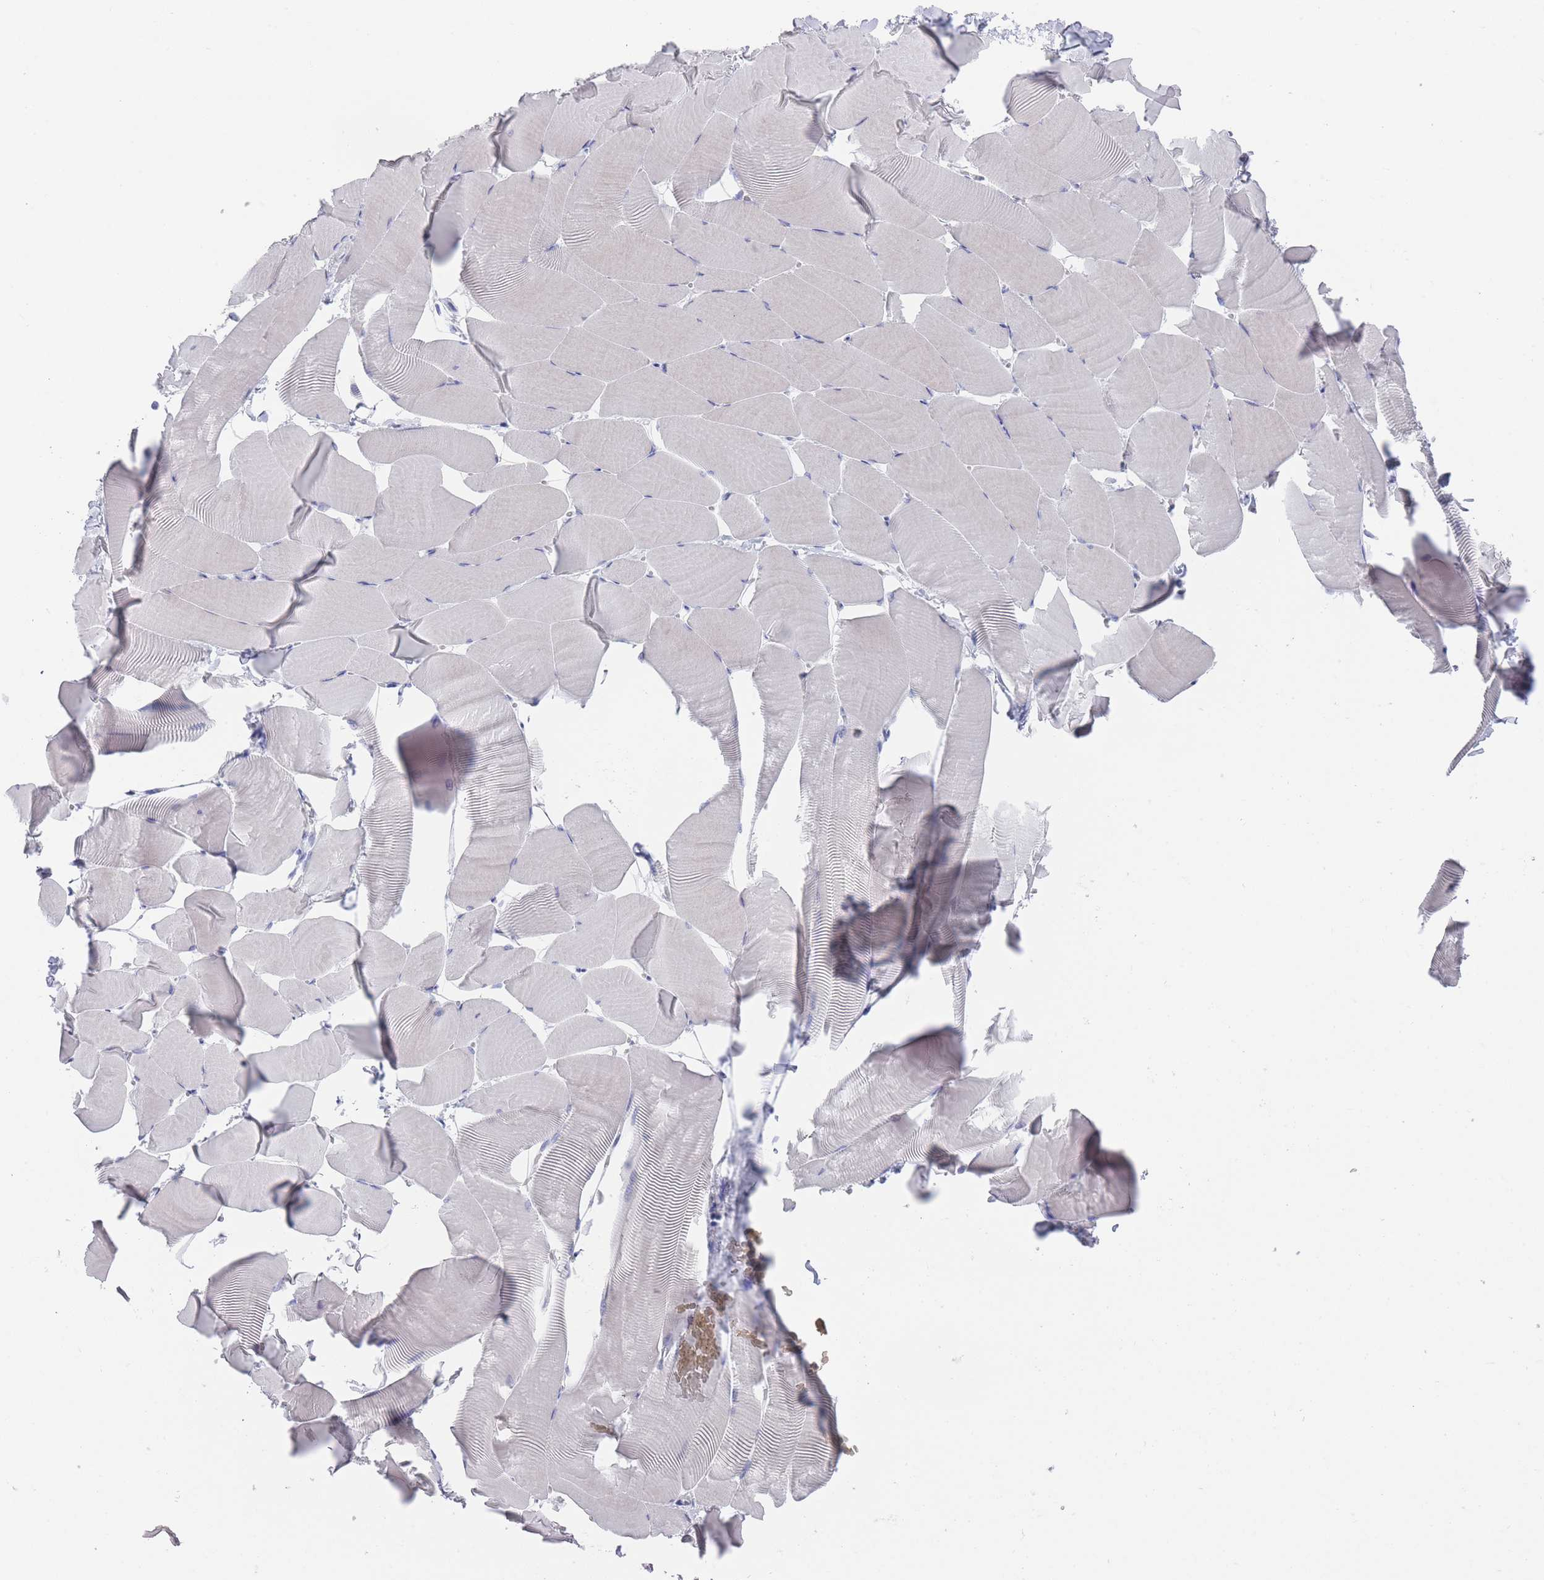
{"staining": {"intensity": "negative", "quantity": "none", "location": "none"}, "tissue": "skeletal muscle", "cell_type": "Myocytes", "image_type": "normal", "snomed": [{"axis": "morphology", "description": "Normal tissue, NOS"}, {"axis": "topography", "description": "Skeletal muscle"}], "caption": "This is an immunohistochemistry (IHC) micrograph of benign skeletal muscle. There is no expression in myocytes.", "gene": "RAB2B", "patient": {"sex": "male", "age": 25}}